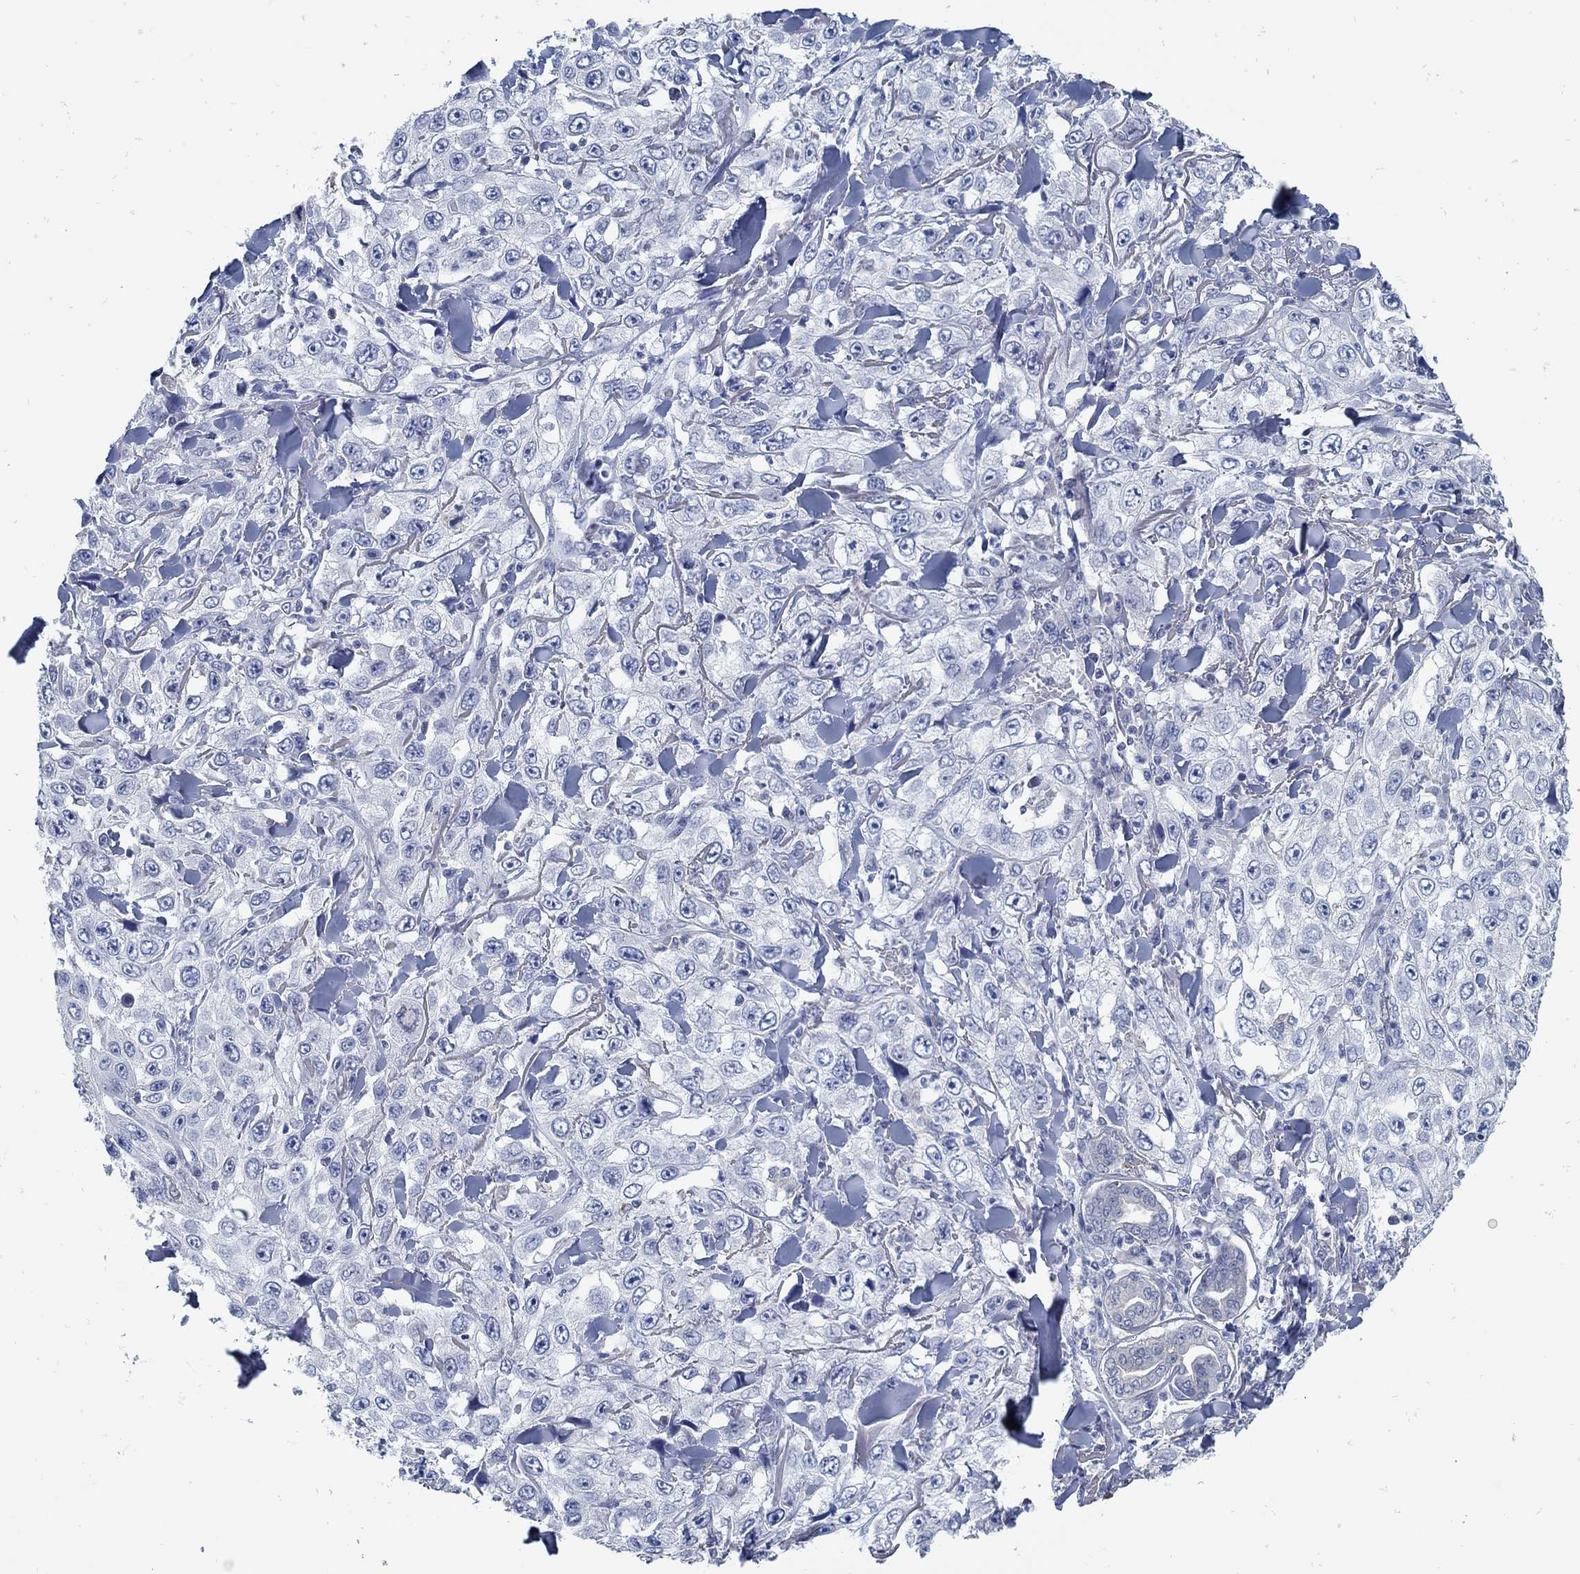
{"staining": {"intensity": "negative", "quantity": "none", "location": "none"}, "tissue": "skin cancer", "cell_type": "Tumor cells", "image_type": "cancer", "snomed": [{"axis": "morphology", "description": "Squamous cell carcinoma, NOS"}, {"axis": "topography", "description": "Skin"}], "caption": "This is an immunohistochemistry (IHC) micrograph of skin cancer. There is no positivity in tumor cells.", "gene": "ZFAND4", "patient": {"sex": "male", "age": 82}}